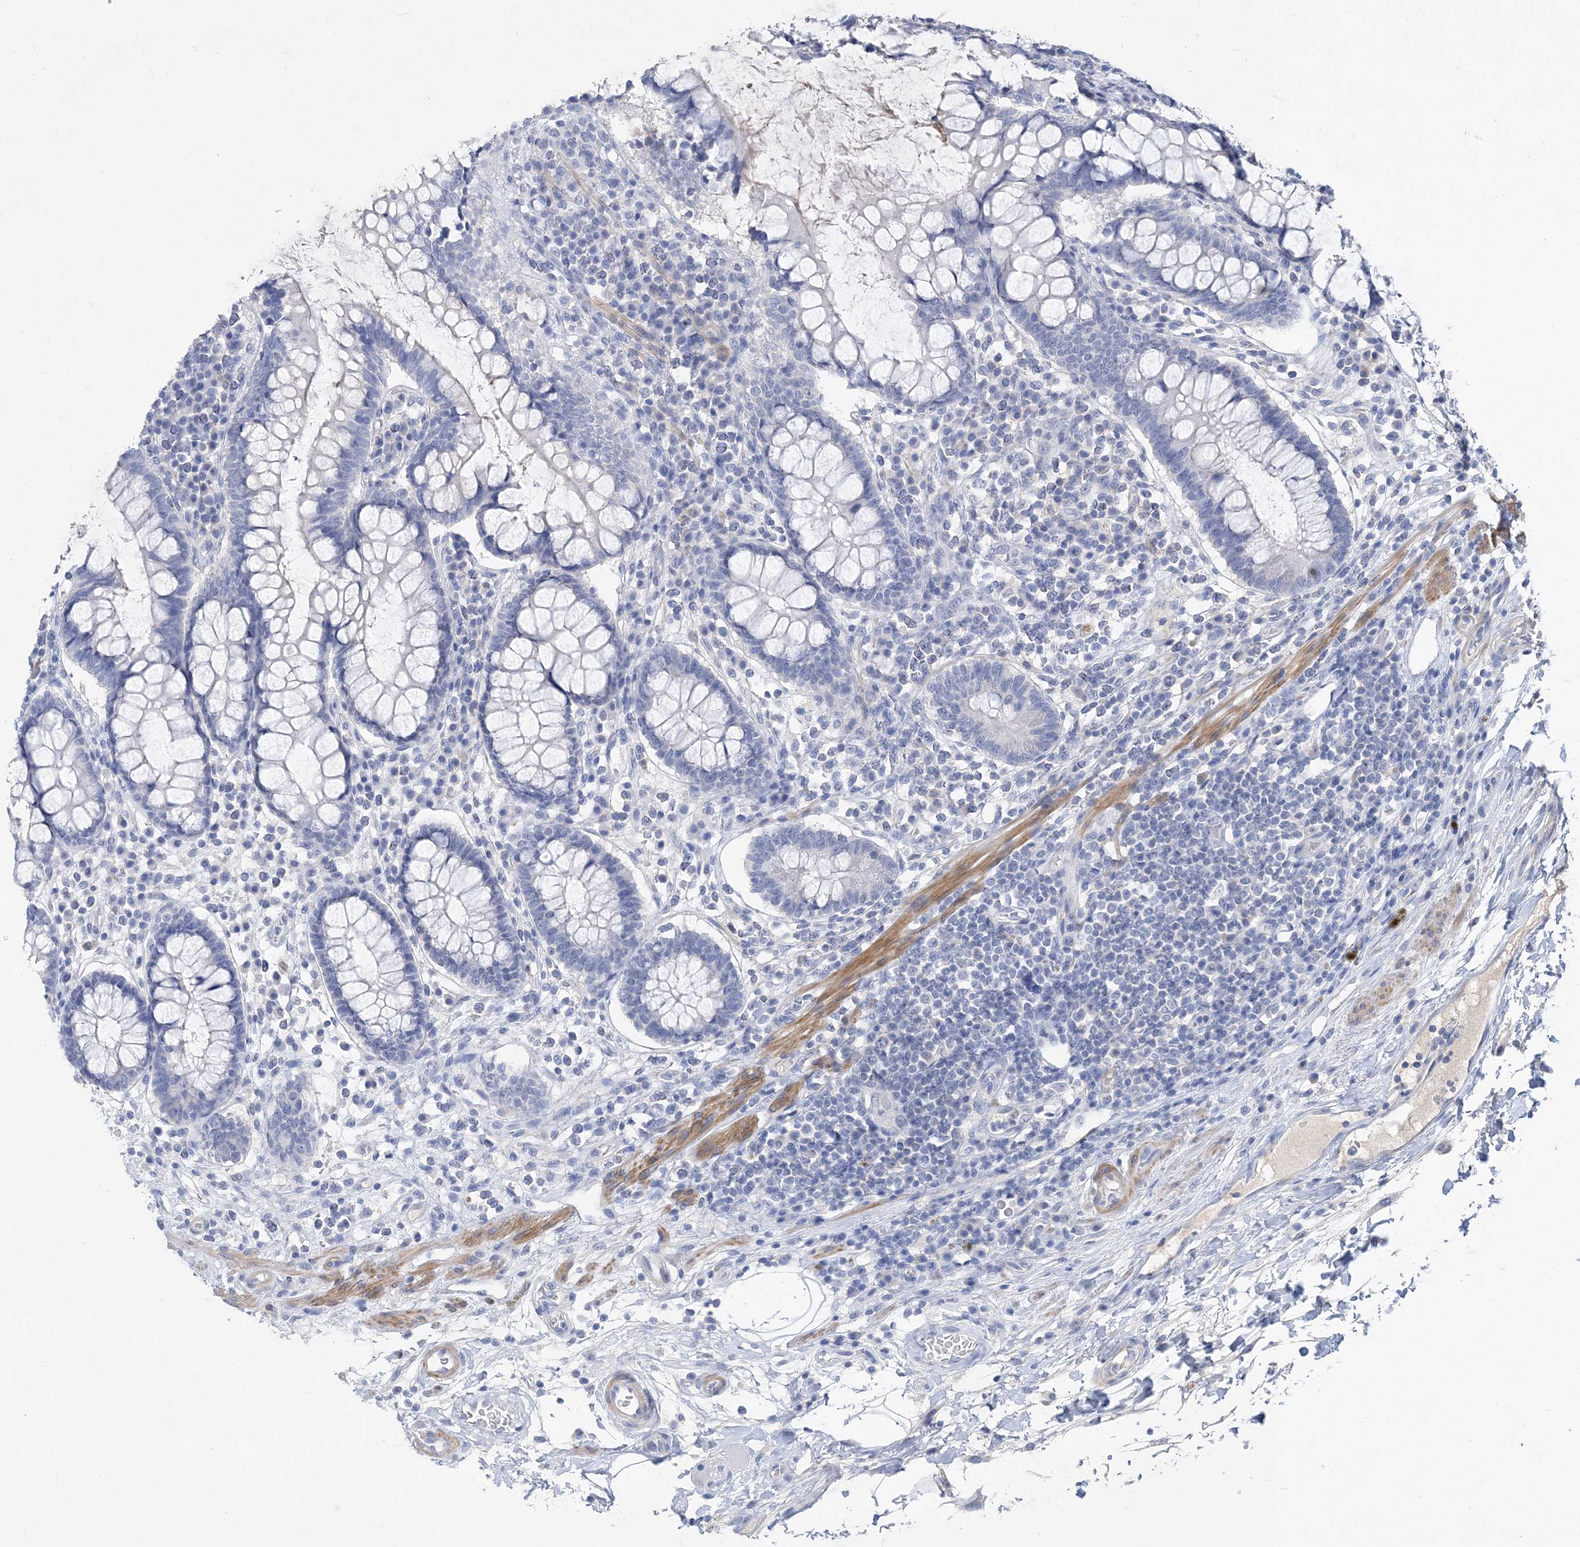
{"staining": {"intensity": "negative", "quantity": "none", "location": "none"}, "tissue": "colon", "cell_type": "Endothelial cells", "image_type": "normal", "snomed": [{"axis": "morphology", "description": "Normal tissue, NOS"}, {"axis": "topography", "description": "Colon"}], "caption": "A high-resolution micrograph shows immunohistochemistry (IHC) staining of unremarkable colon, which demonstrates no significant positivity in endothelial cells. (IHC, brightfield microscopy, high magnification).", "gene": "C11orf58", "patient": {"sex": "female", "age": 79}}